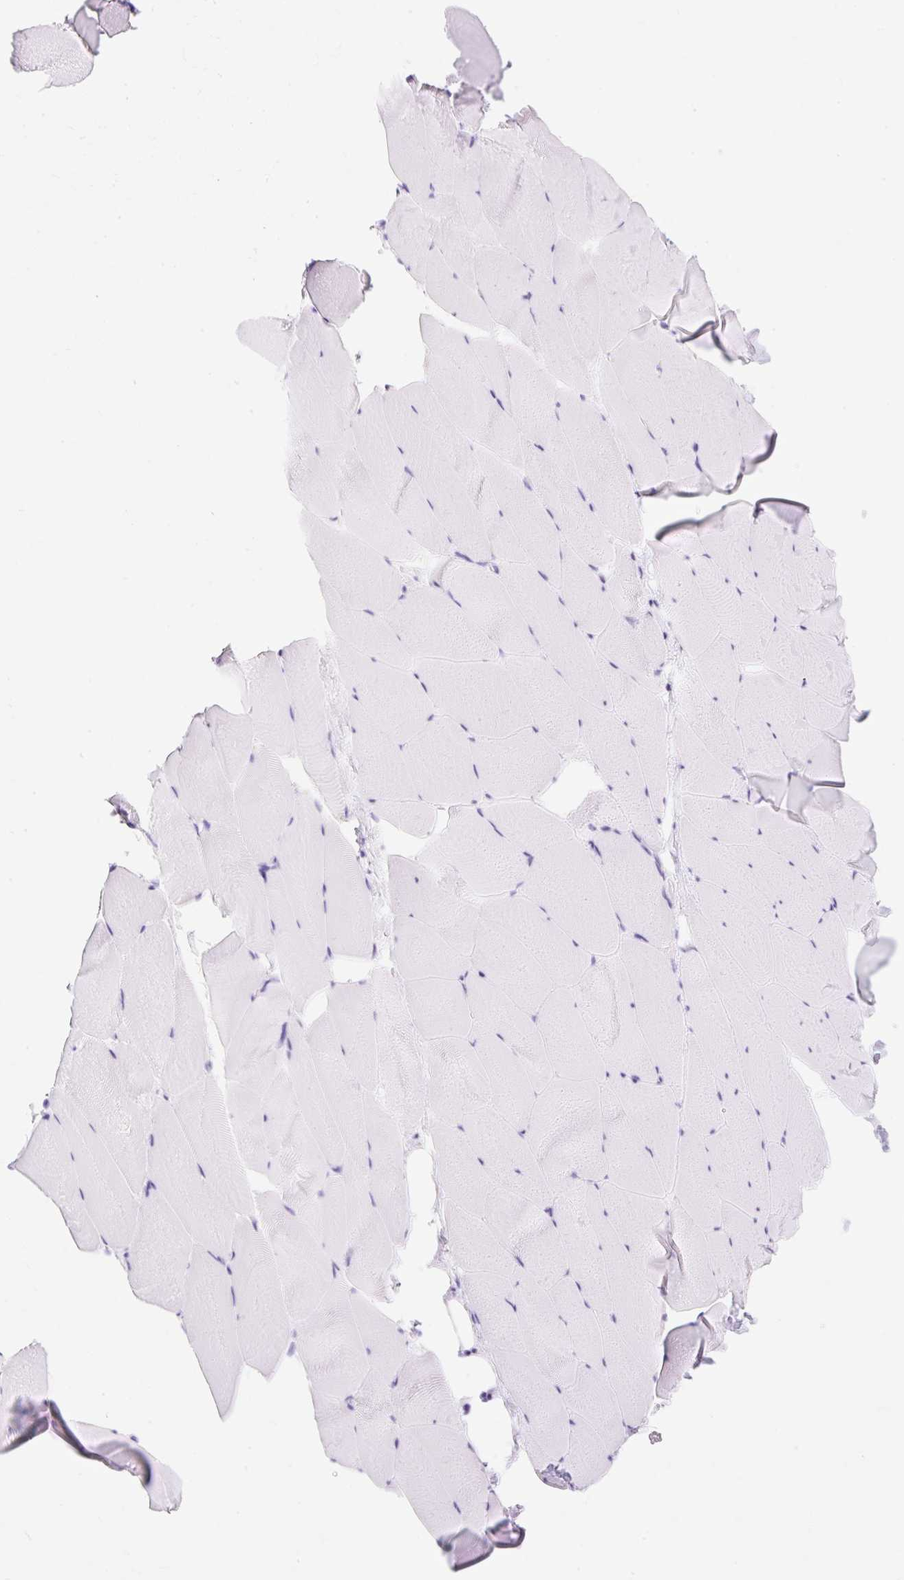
{"staining": {"intensity": "negative", "quantity": "none", "location": "none"}, "tissue": "skeletal muscle", "cell_type": "Myocytes", "image_type": "normal", "snomed": [{"axis": "morphology", "description": "Normal tissue, NOS"}, {"axis": "topography", "description": "Skeletal muscle"}], "caption": "IHC micrograph of benign skeletal muscle: human skeletal muscle stained with DAB shows no significant protein positivity in myocytes. (Brightfield microscopy of DAB (3,3'-diaminobenzidine) IHC at high magnification).", "gene": "MBP", "patient": {"sex": "female", "age": 64}}